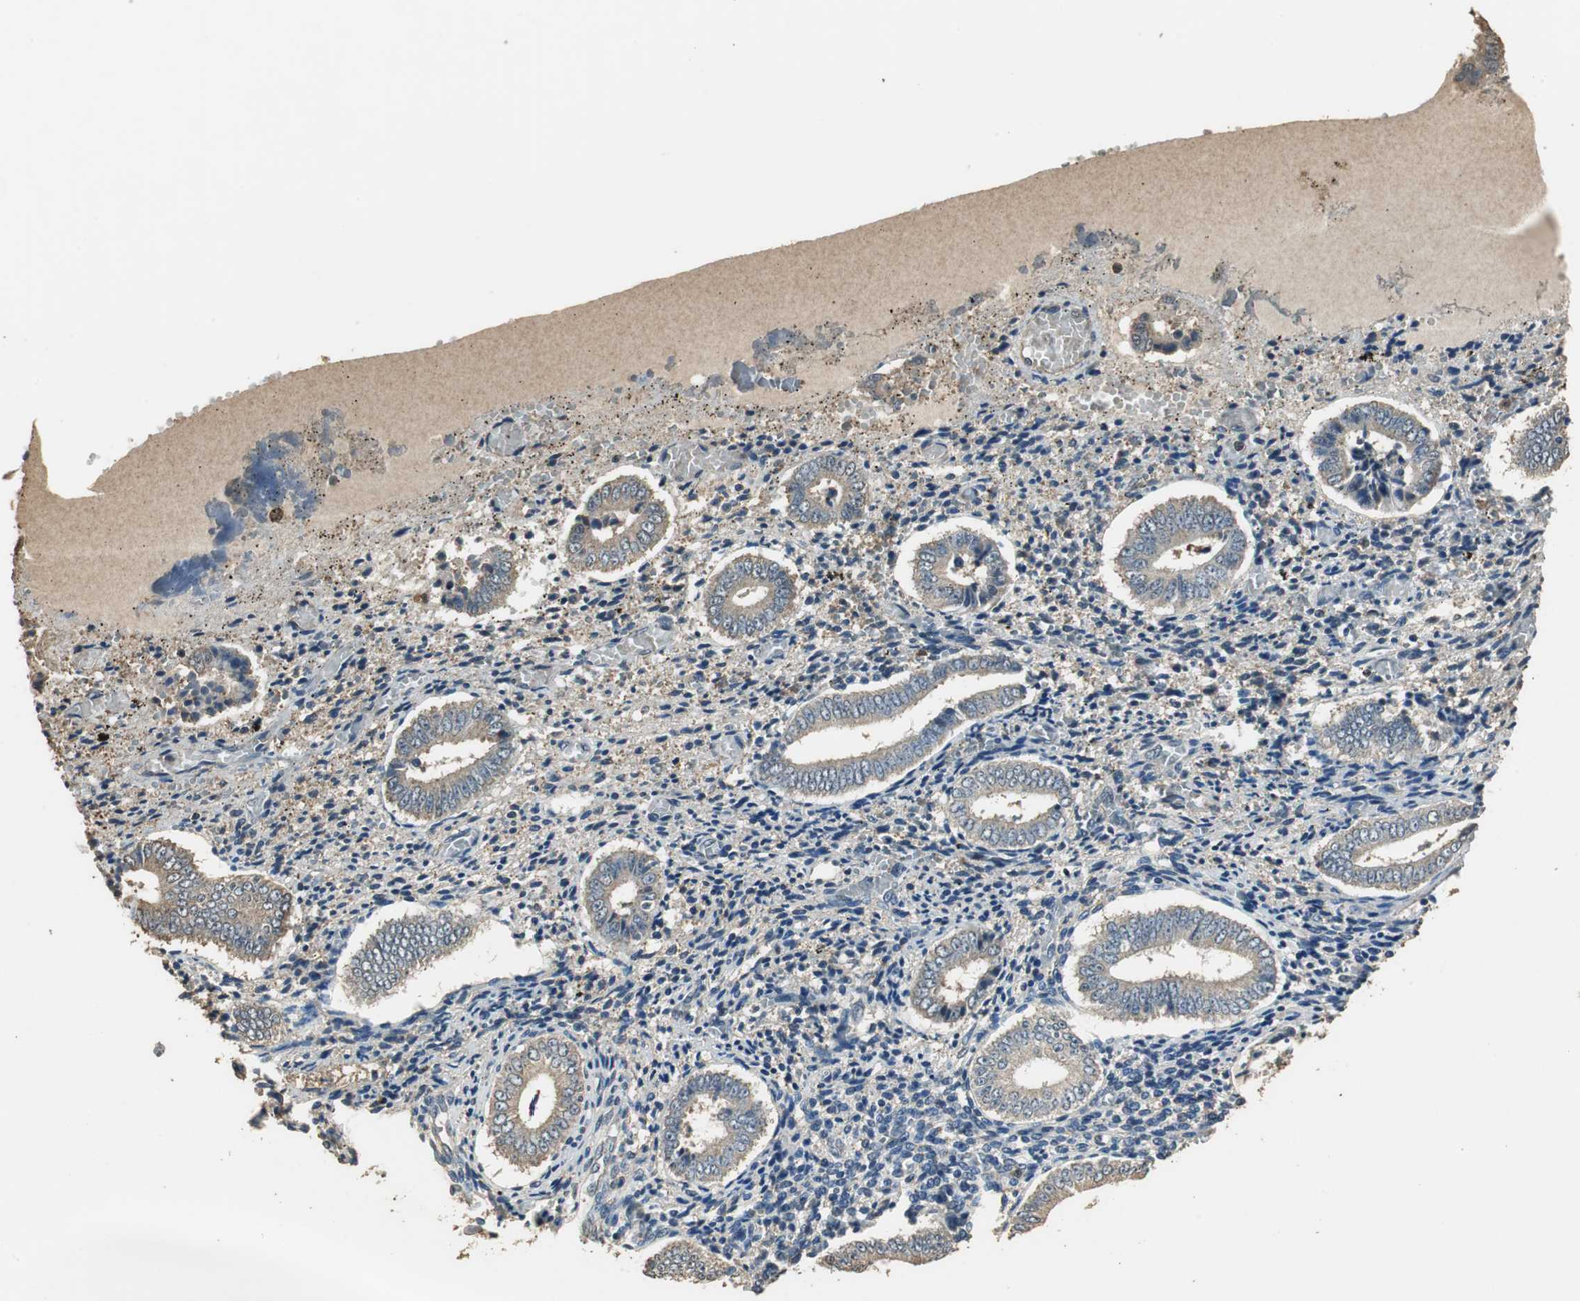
{"staining": {"intensity": "weak", "quantity": "25%-75%", "location": "cytoplasmic/membranous"}, "tissue": "endometrium", "cell_type": "Cells in endometrial stroma", "image_type": "normal", "snomed": [{"axis": "morphology", "description": "Normal tissue, NOS"}, {"axis": "topography", "description": "Endometrium"}], "caption": "Cells in endometrial stroma display low levels of weak cytoplasmic/membranous staining in about 25%-75% of cells in unremarkable endometrium. Nuclei are stained in blue.", "gene": "TMPRSS4", "patient": {"sex": "female", "age": 42}}